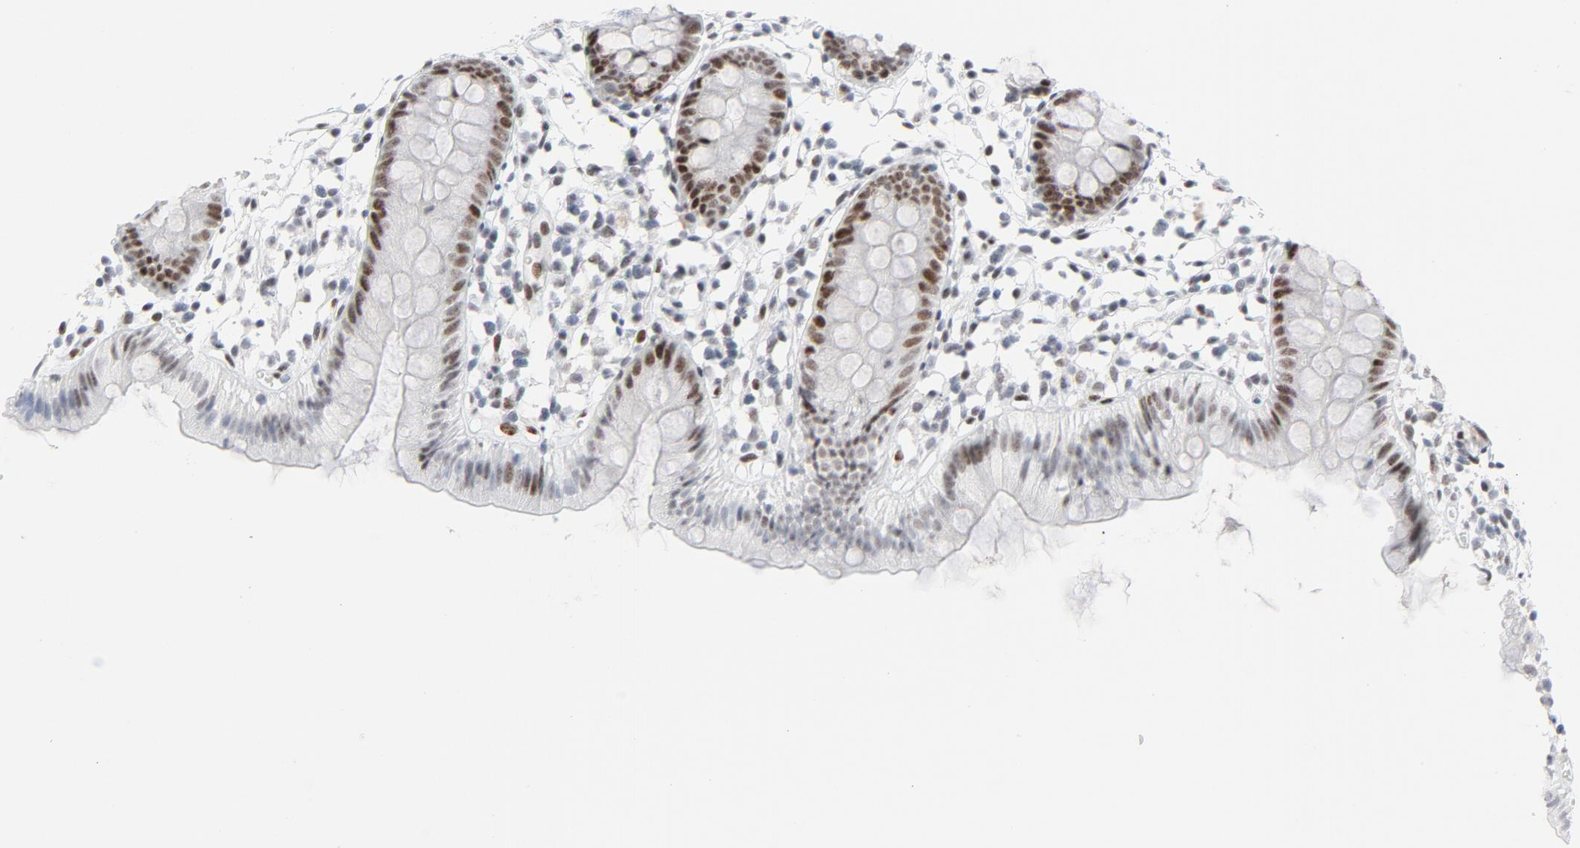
{"staining": {"intensity": "negative", "quantity": "none", "location": "none"}, "tissue": "colon", "cell_type": "Endothelial cells", "image_type": "normal", "snomed": [{"axis": "morphology", "description": "Normal tissue, NOS"}, {"axis": "topography", "description": "Colon"}], "caption": "IHC of benign colon exhibits no positivity in endothelial cells.", "gene": "HSF1", "patient": {"sex": "male", "age": 14}}